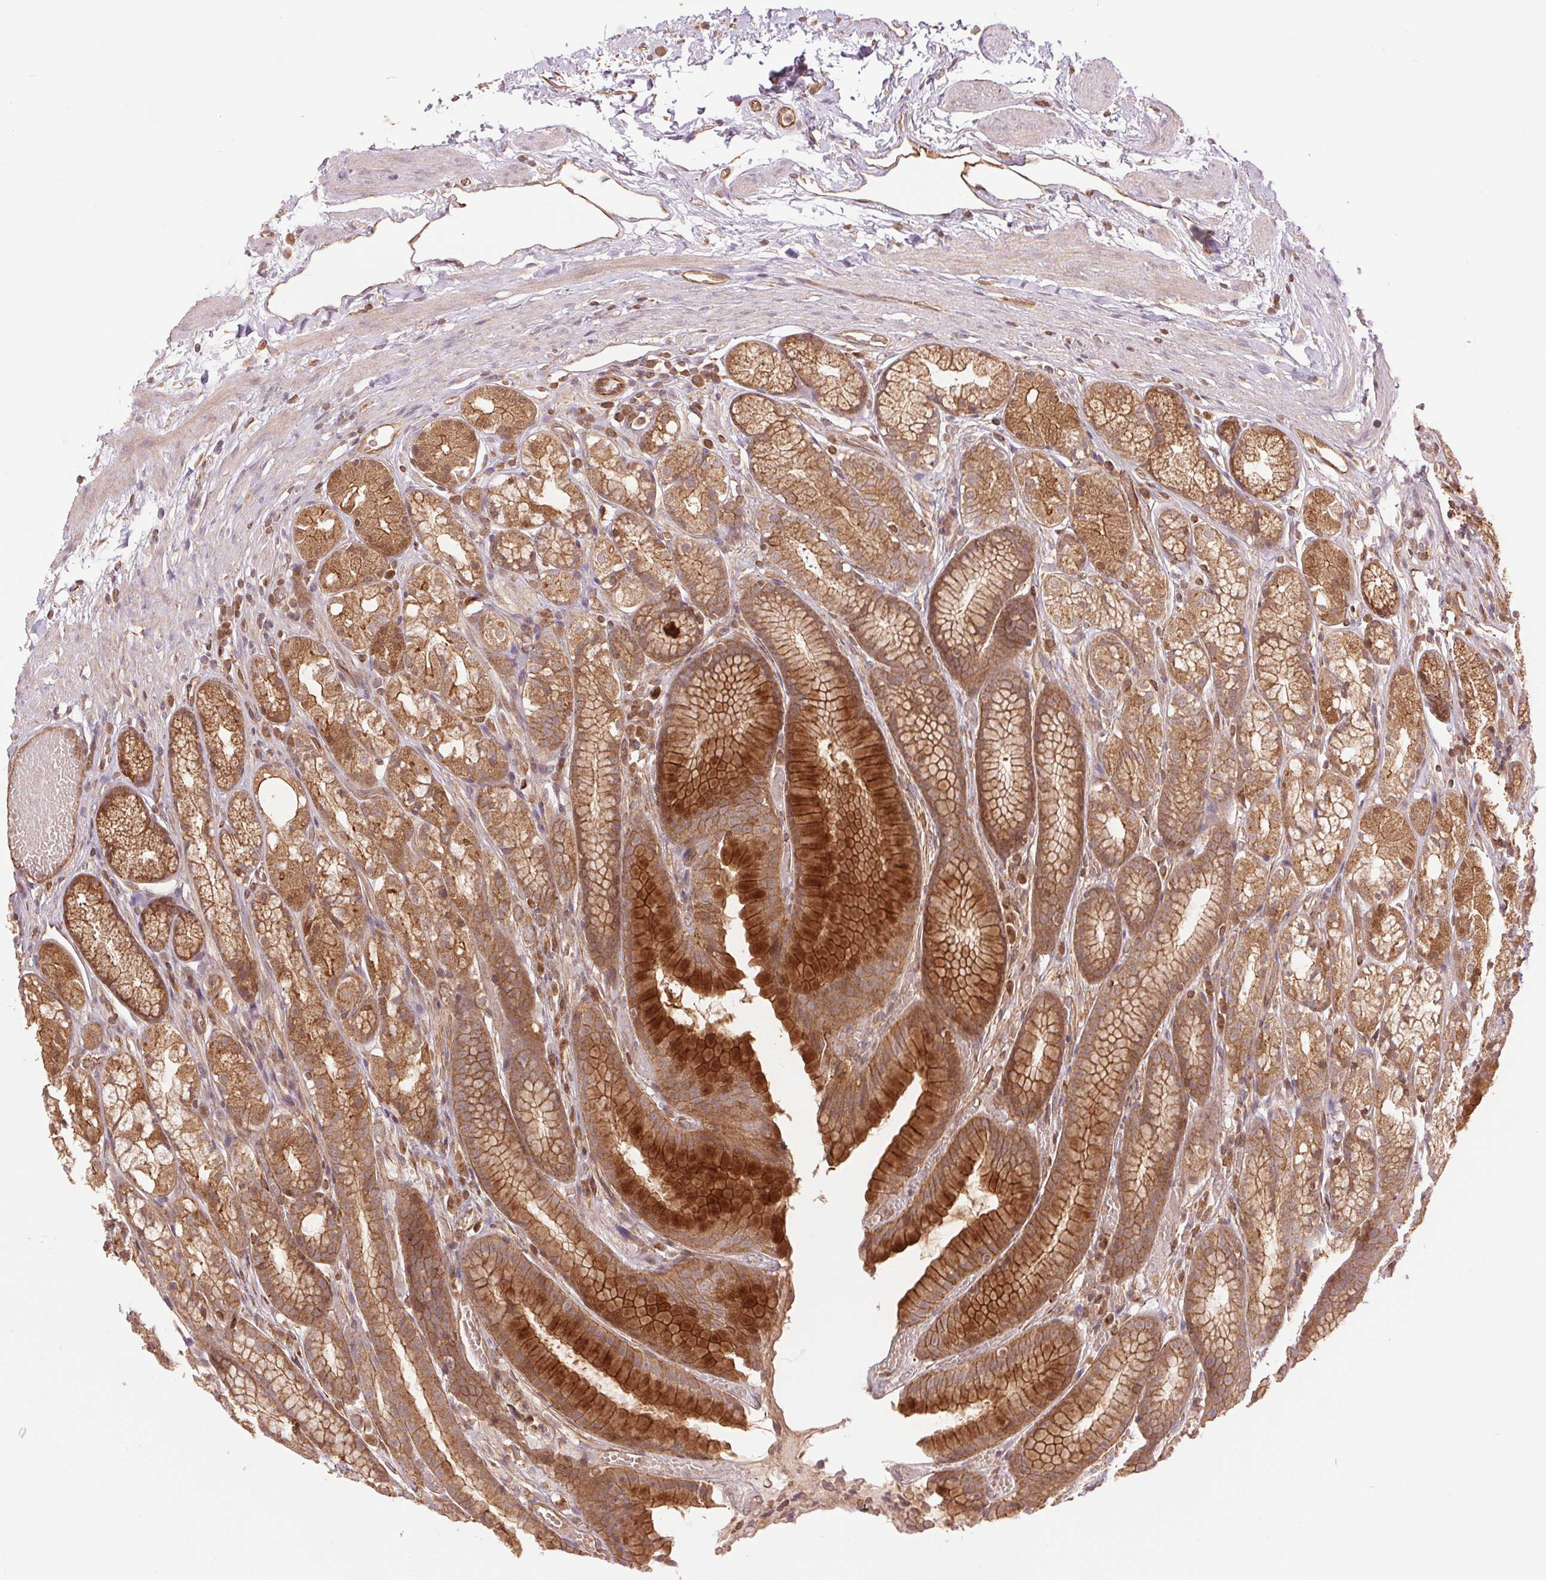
{"staining": {"intensity": "strong", "quantity": ">75%", "location": "cytoplasmic/membranous"}, "tissue": "stomach", "cell_type": "Glandular cells", "image_type": "normal", "snomed": [{"axis": "morphology", "description": "Normal tissue, NOS"}, {"axis": "topography", "description": "Stomach"}], "caption": "Immunohistochemistry (IHC) histopathology image of benign stomach: human stomach stained using IHC demonstrates high levels of strong protein expression localized specifically in the cytoplasmic/membranous of glandular cells, appearing as a cytoplasmic/membranous brown color.", "gene": "STARD7", "patient": {"sex": "male", "age": 70}}